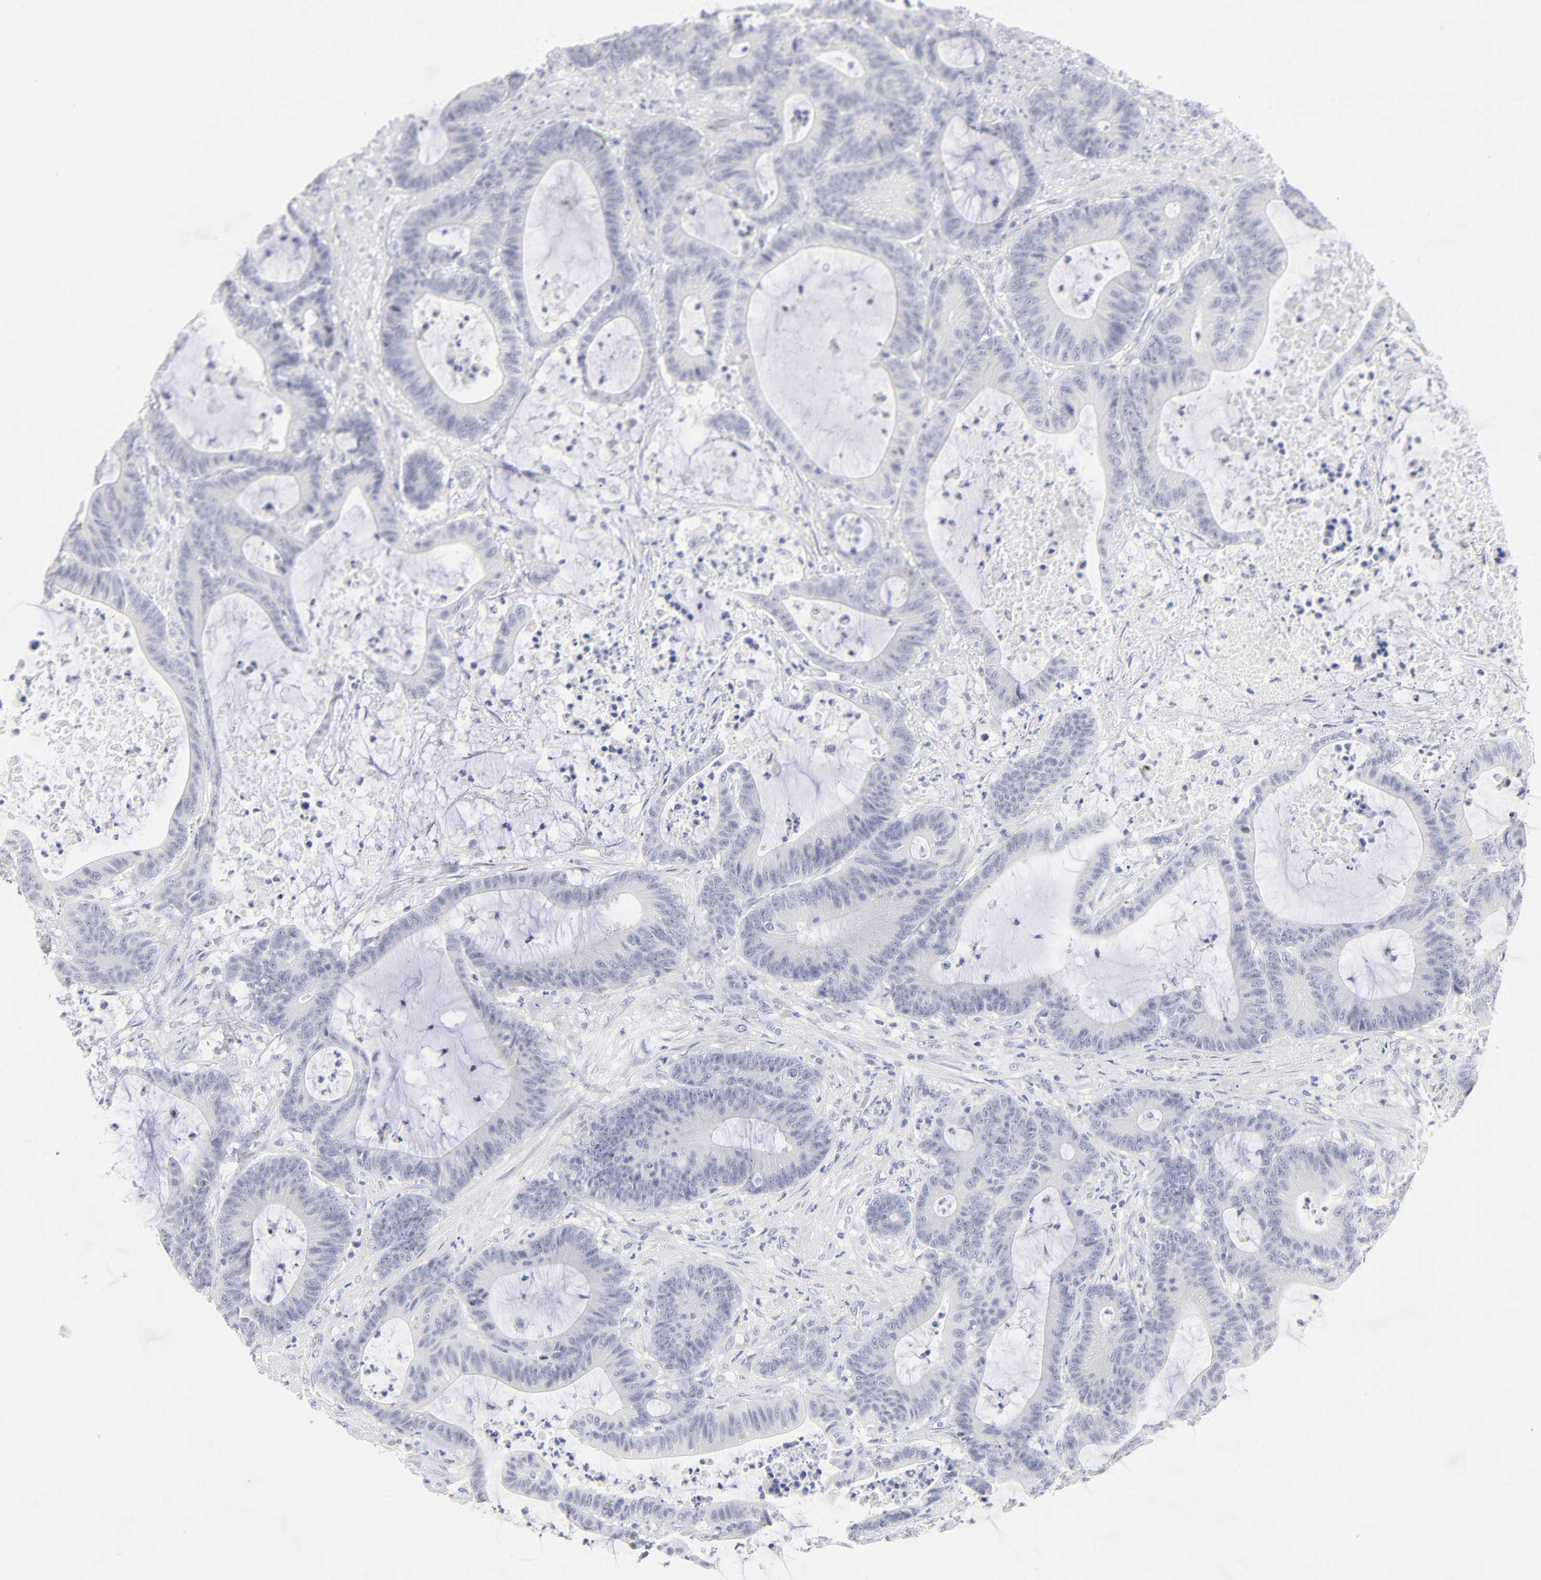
{"staining": {"intensity": "negative", "quantity": "none", "location": "none"}, "tissue": "colorectal cancer", "cell_type": "Tumor cells", "image_type": "cancer", "snomed": [{"axis": "morphology", "description": "Adenocarcinoma, NOS"}, {"axis": "topography", "description": "Colon"}], "caption": "Immunohistochemical staining of adenocarcinoma (colorectal) shows no significant expression in tumor cells.", "gene": "KHNYN", "patient": {"sex": "female", "age": 84}}